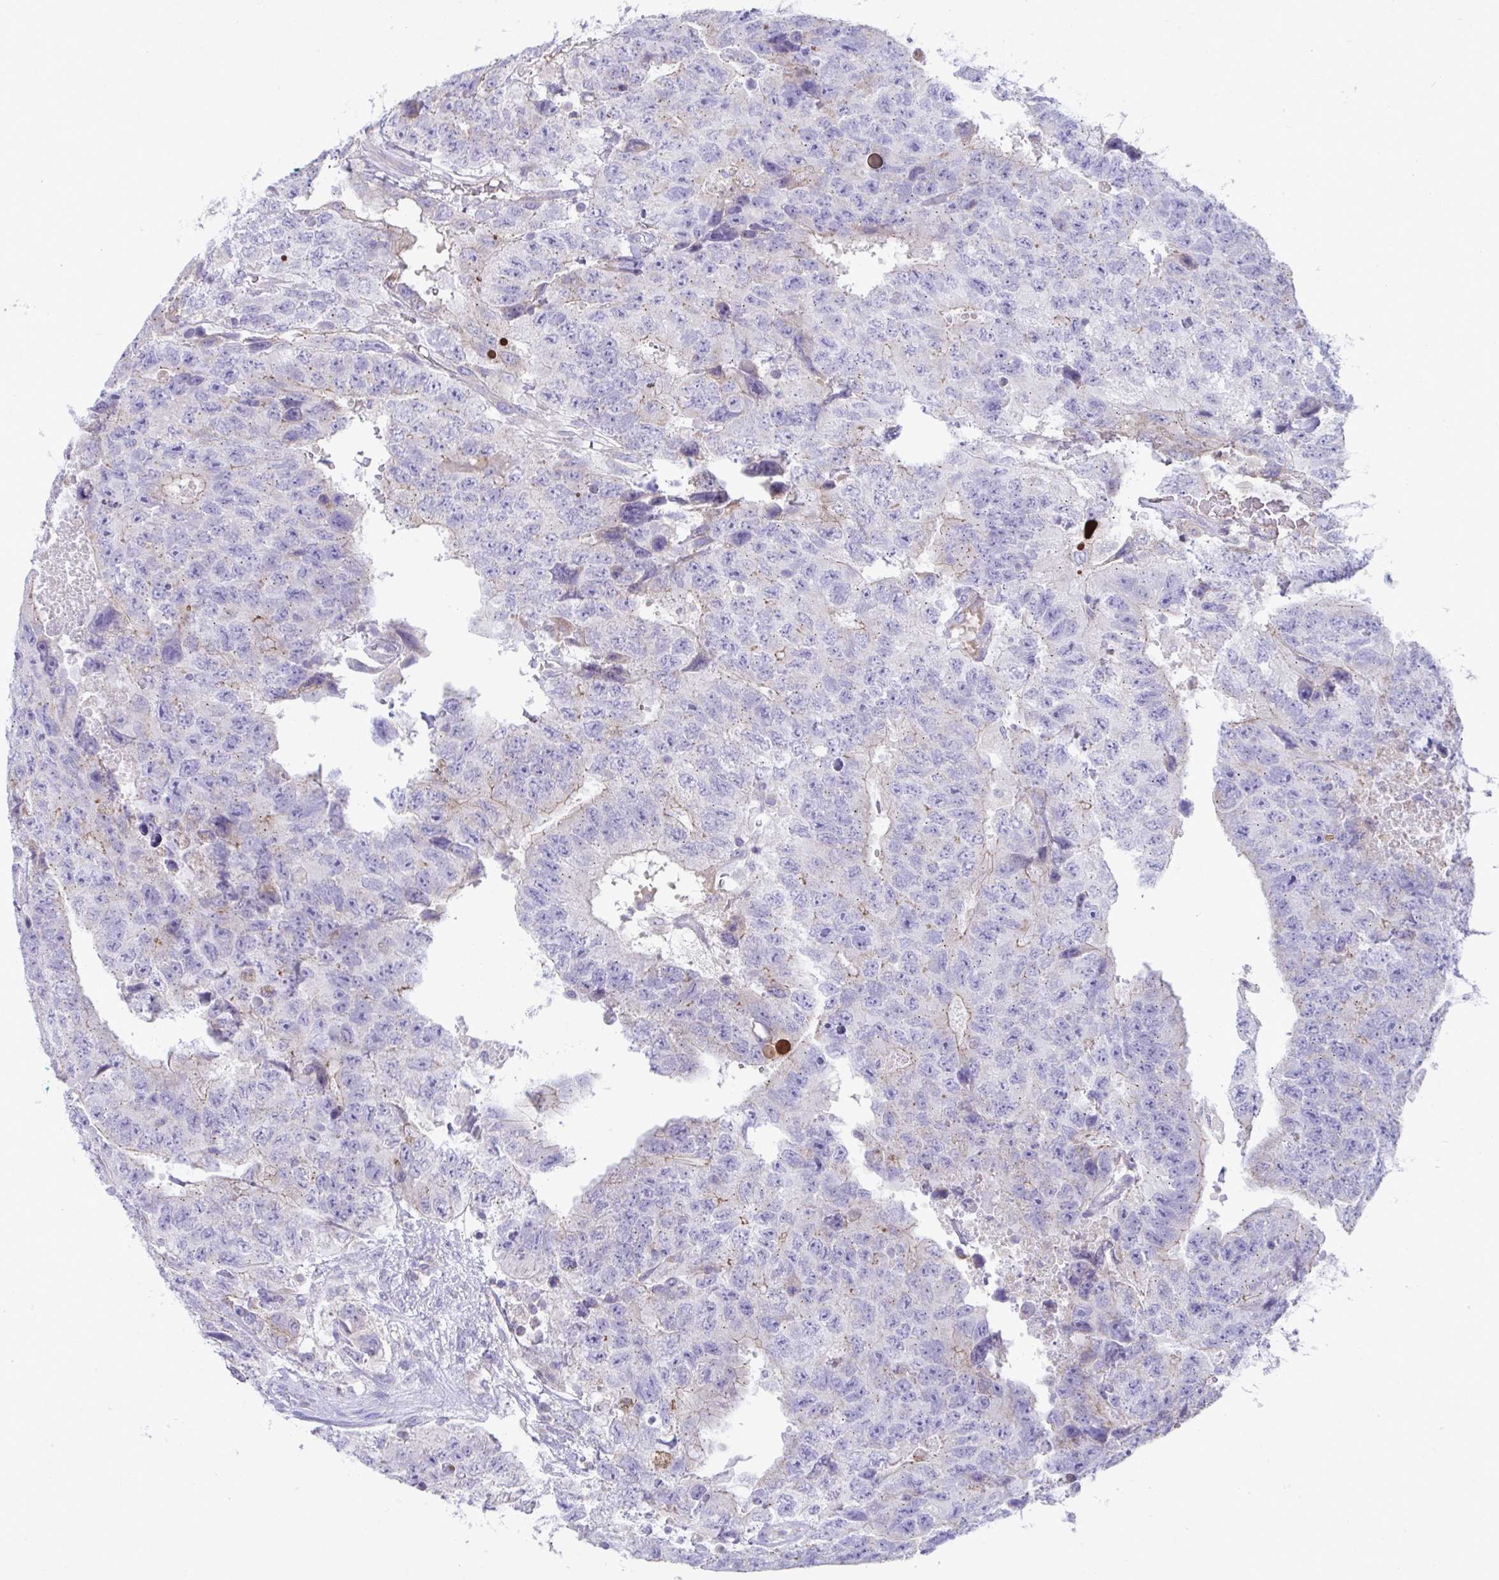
{"staining": {"intensity": "negative", "quantity": "none", "location": "none"}, "tissue": "testis cancer", "cell_type": "Tumor cells", "image_type": "cancer", "snomed": [{"axis": "morphology", "description": "Carcinoma, Embryonal, NOS"}, {"axis": "topography", "description": "Testis"}], "caption": "The micrograph demonstrates no staining of tumor cells in testis cancer.", "gene": "PLA2G12B", "patient": {"sex": "male", "age": 24}}